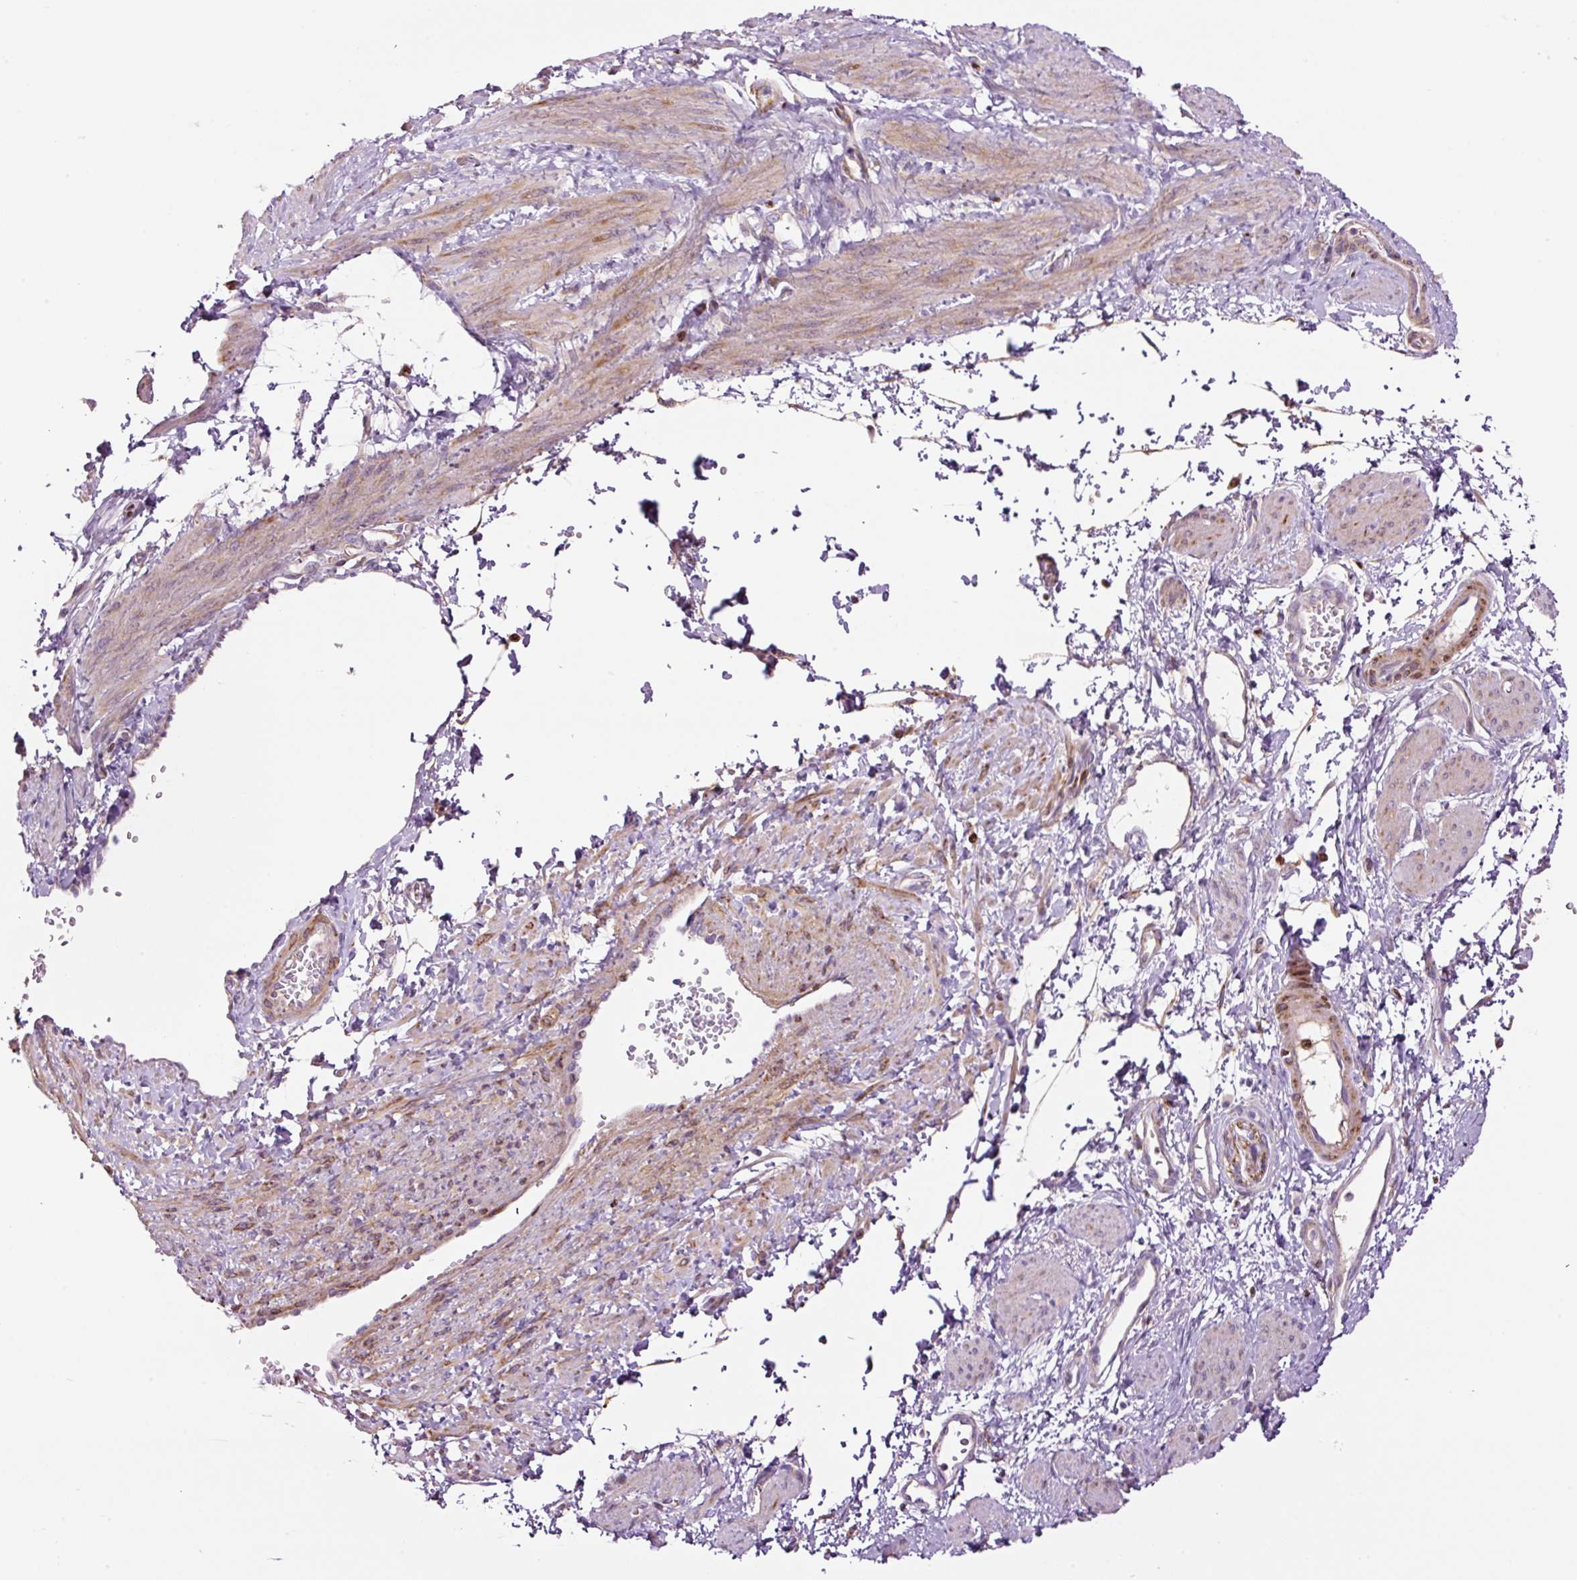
{"staining": {"intensity": "moderate", "quantity": "25%-75%", "location": "cytoplasmic/membranous"}, "tissue": "smooth muscle", "cell_type": "Smooth muscle cells", "image_type": "normal", "snomed": [{"axis": "morphology", "description": "Normal tissue, NOS"}, {"axis": "topography", "description": "Smooth muscle"}, {"axis": "topography", "description": "Uterus"}], "caption": "A photomicrograph of human smooth muscle stained for a protein shows moderate cytoplasmic/membranous brown staining in smooth muscle cells.", "gene": "TMEM8B", "patient": {"sex": "female", "age": 39}}